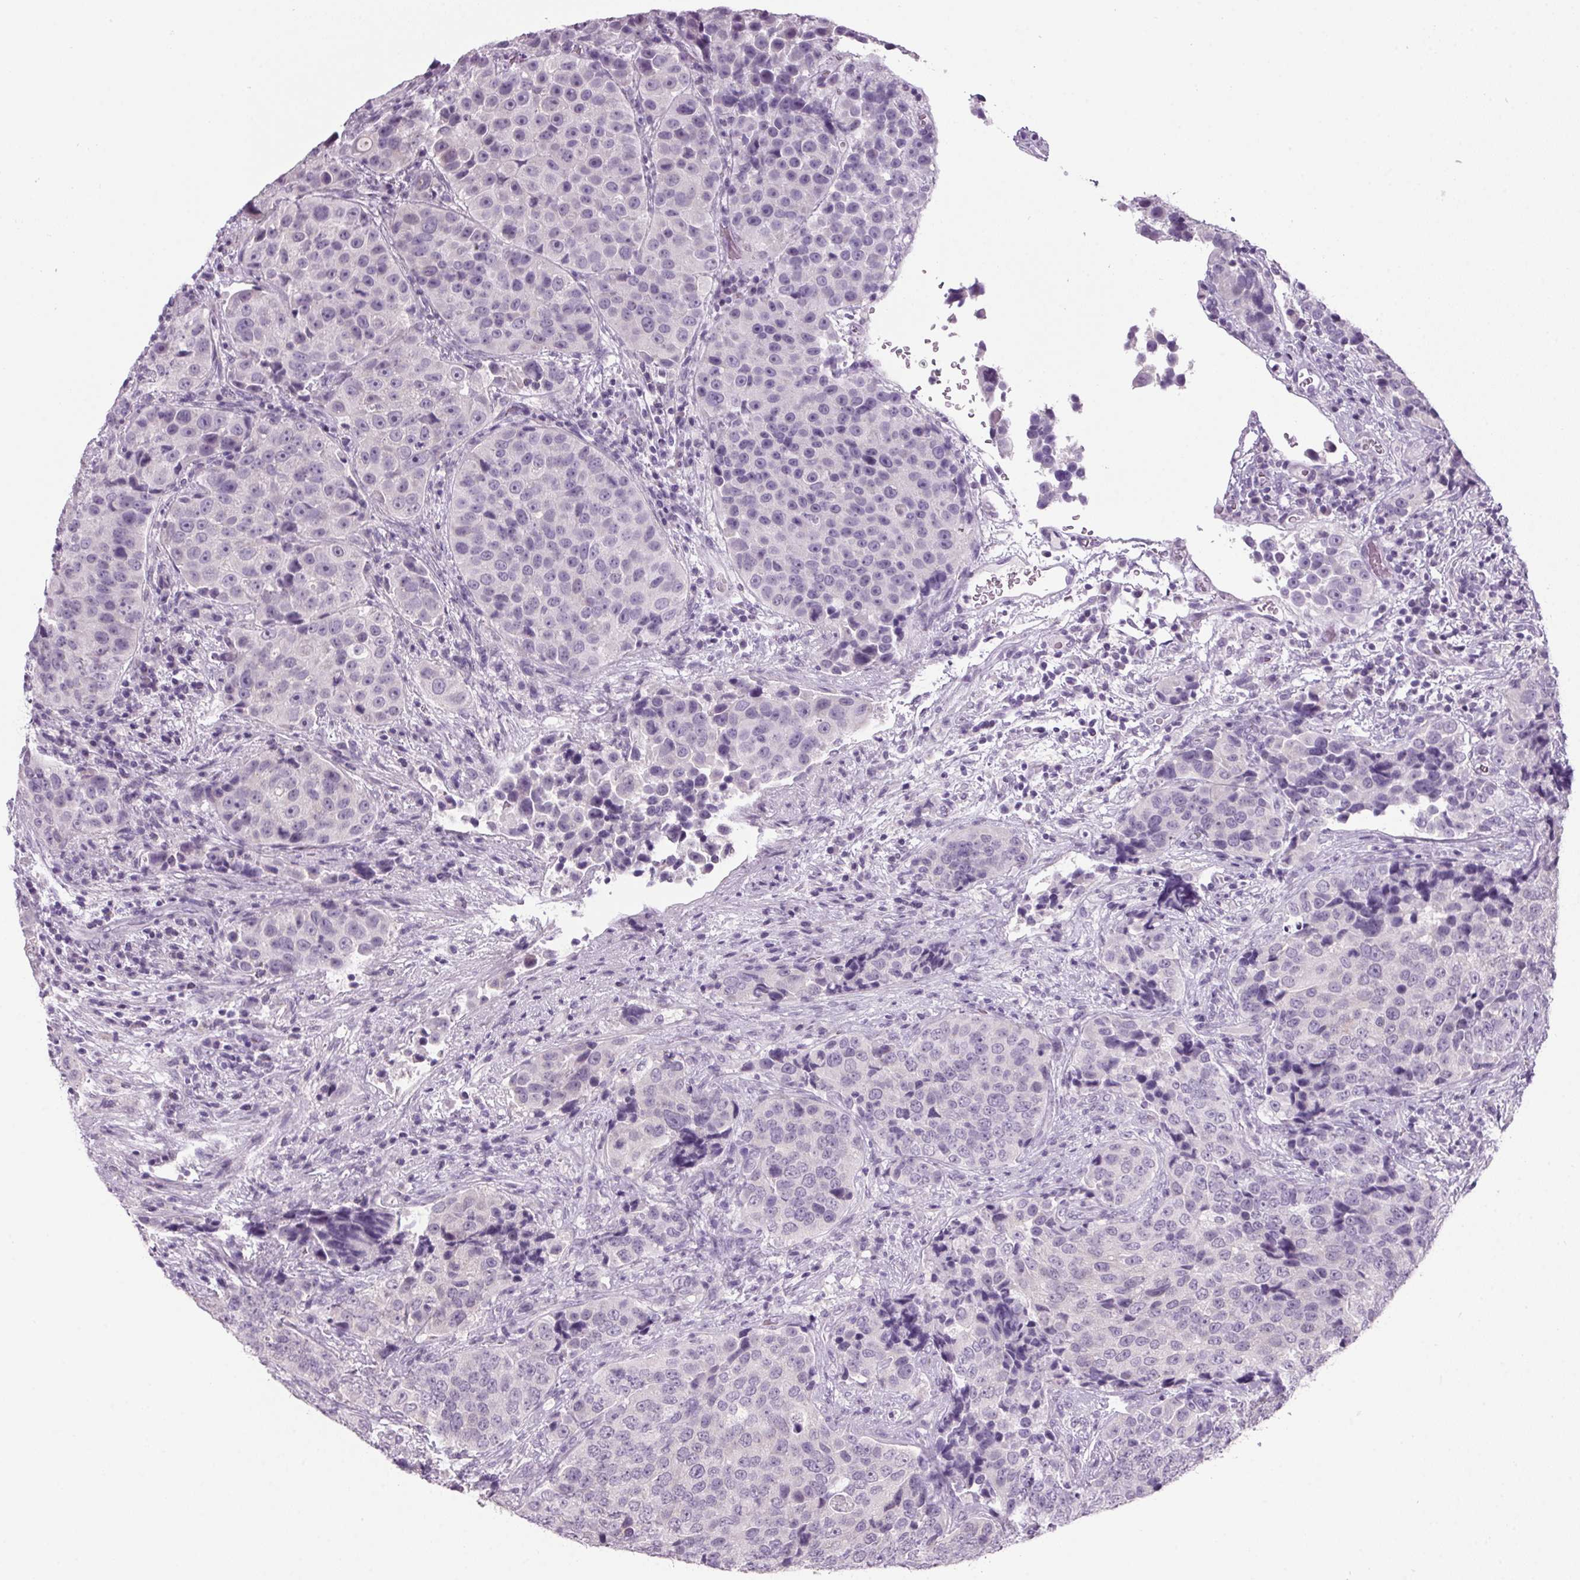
{"staining": {"intensity": "negative", "quantity": "none", "location": "none"}, "tissue": "urothelial cancer", "cell_type": "Tumor cells", "image_type": "cancer", "snomed": [{"axis": "morphology", "description": "Urothelial carcinoma, NOS"}, {"axis": "topography", "description": "Urinary bladder"}], "caption": "Tumor cells are negative for brown protein staining in transitional cell carcinoma.", "gene": "PPP1R1A", "patient": {"sex": "male", "age": 52}}